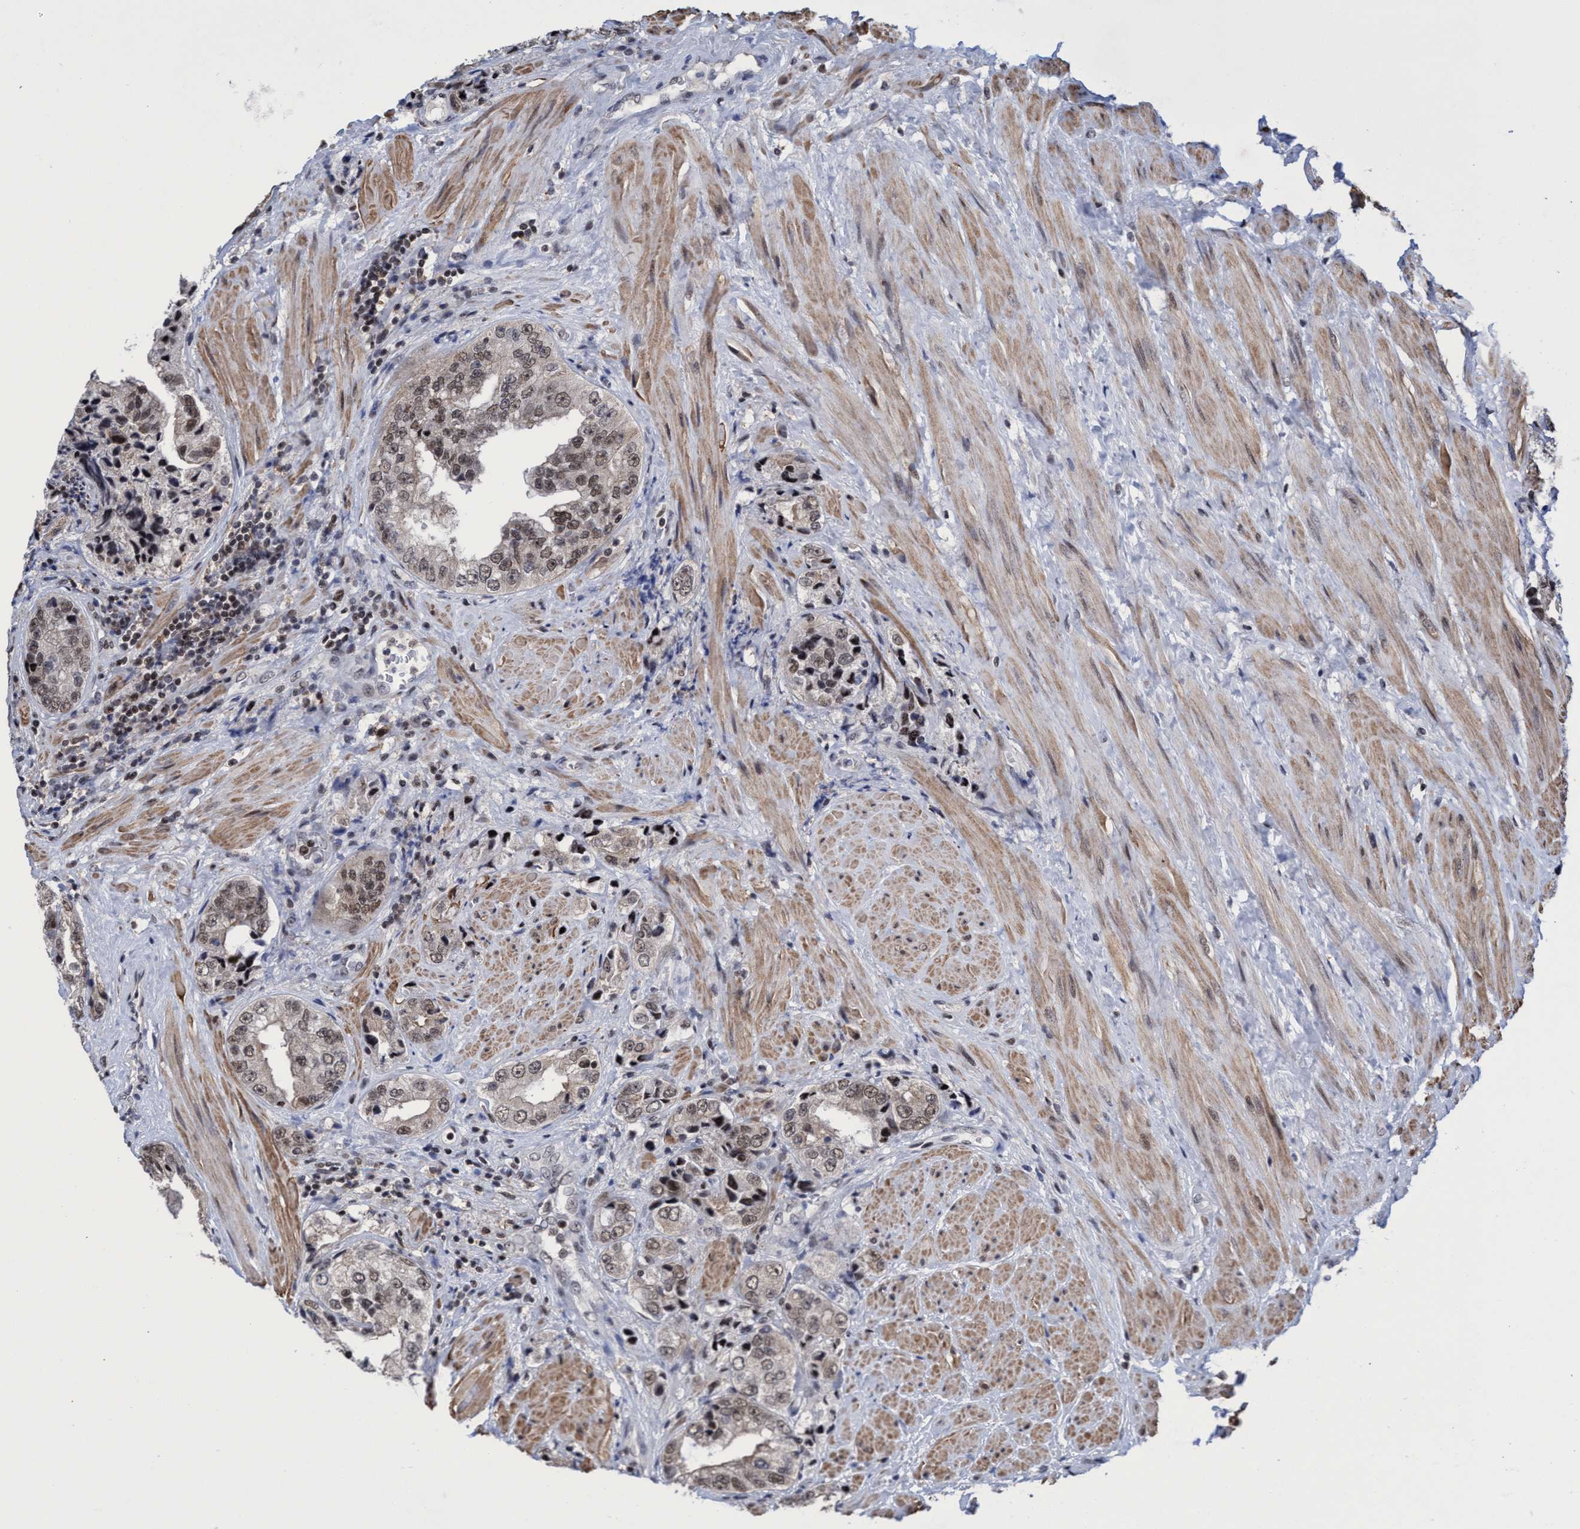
{"staining": {"intensity": "weak", "quantity": ">75%", "location": "nuclear"}, "tissue": "prostate cancer", "cell_type": "Tumor cells", "image_type": "cancer", "snomed": [{"axis": "morphology", "description": "Adenocarcinoma, High grade"}, {"axis": "topography", "description": "Prostate"}], "caption": "Weak nuclear protein expression is appreciated in about >75% of tumor cells in prostate cancer (adenocarcinoma (high-grade)). (DAB (3,3'-diaminobenzidine) IHC, brown staining for protein, blue staining for nuclei).", "gene": "C9orf78", "patient": {"sex": "male", "age": 61}}